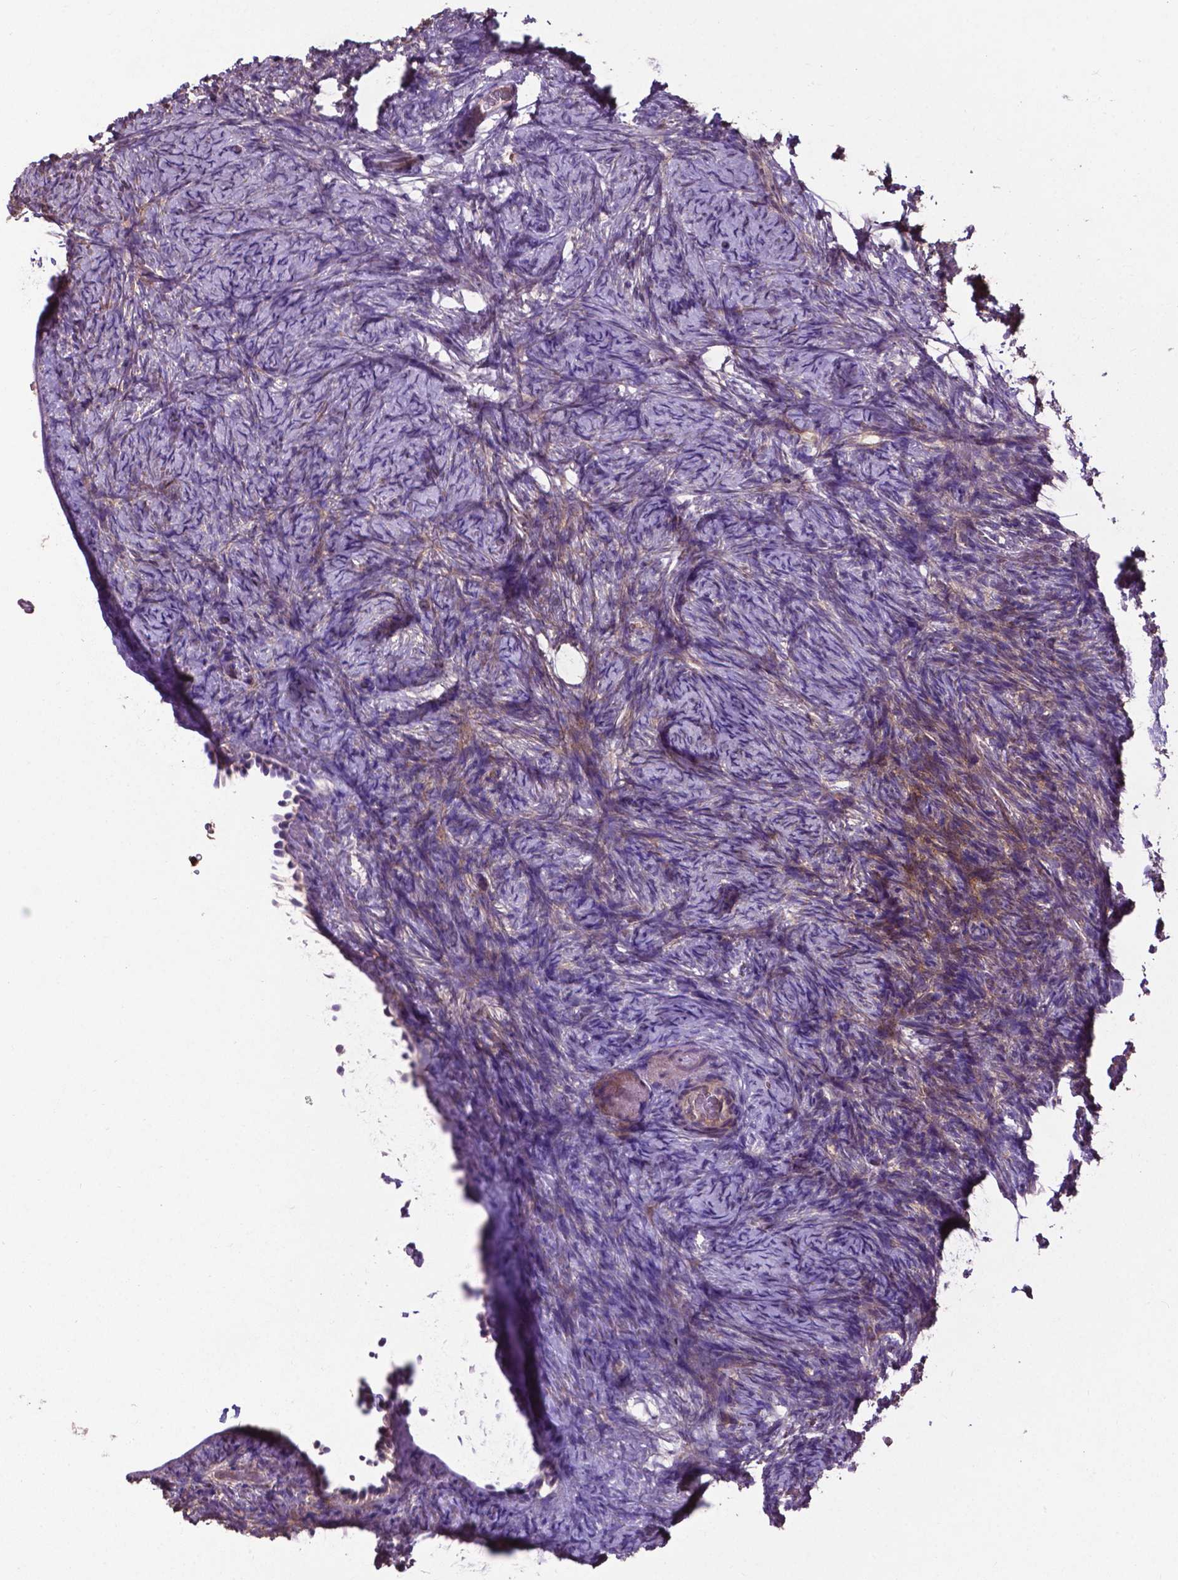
{"staining": {"intensity": "weak", "quantity": "<25%", "location": "cytoplasmic/membranous"}, "tissue": "ovary", "cell_type": "Ovarian stroma cells", "image_type": "normal", "snomed": [{"axis": "morphology", "description": "Normal tissue, NOS"}, {"axis": "topography", "description": "Ovary"}], "caption": "Immunohistochemical staining of unremarkable ovary shows no significant positivity in ovarian stroma cells.", "gene": "SMAD3", "patient": {"sex": "female", "age": 34}}